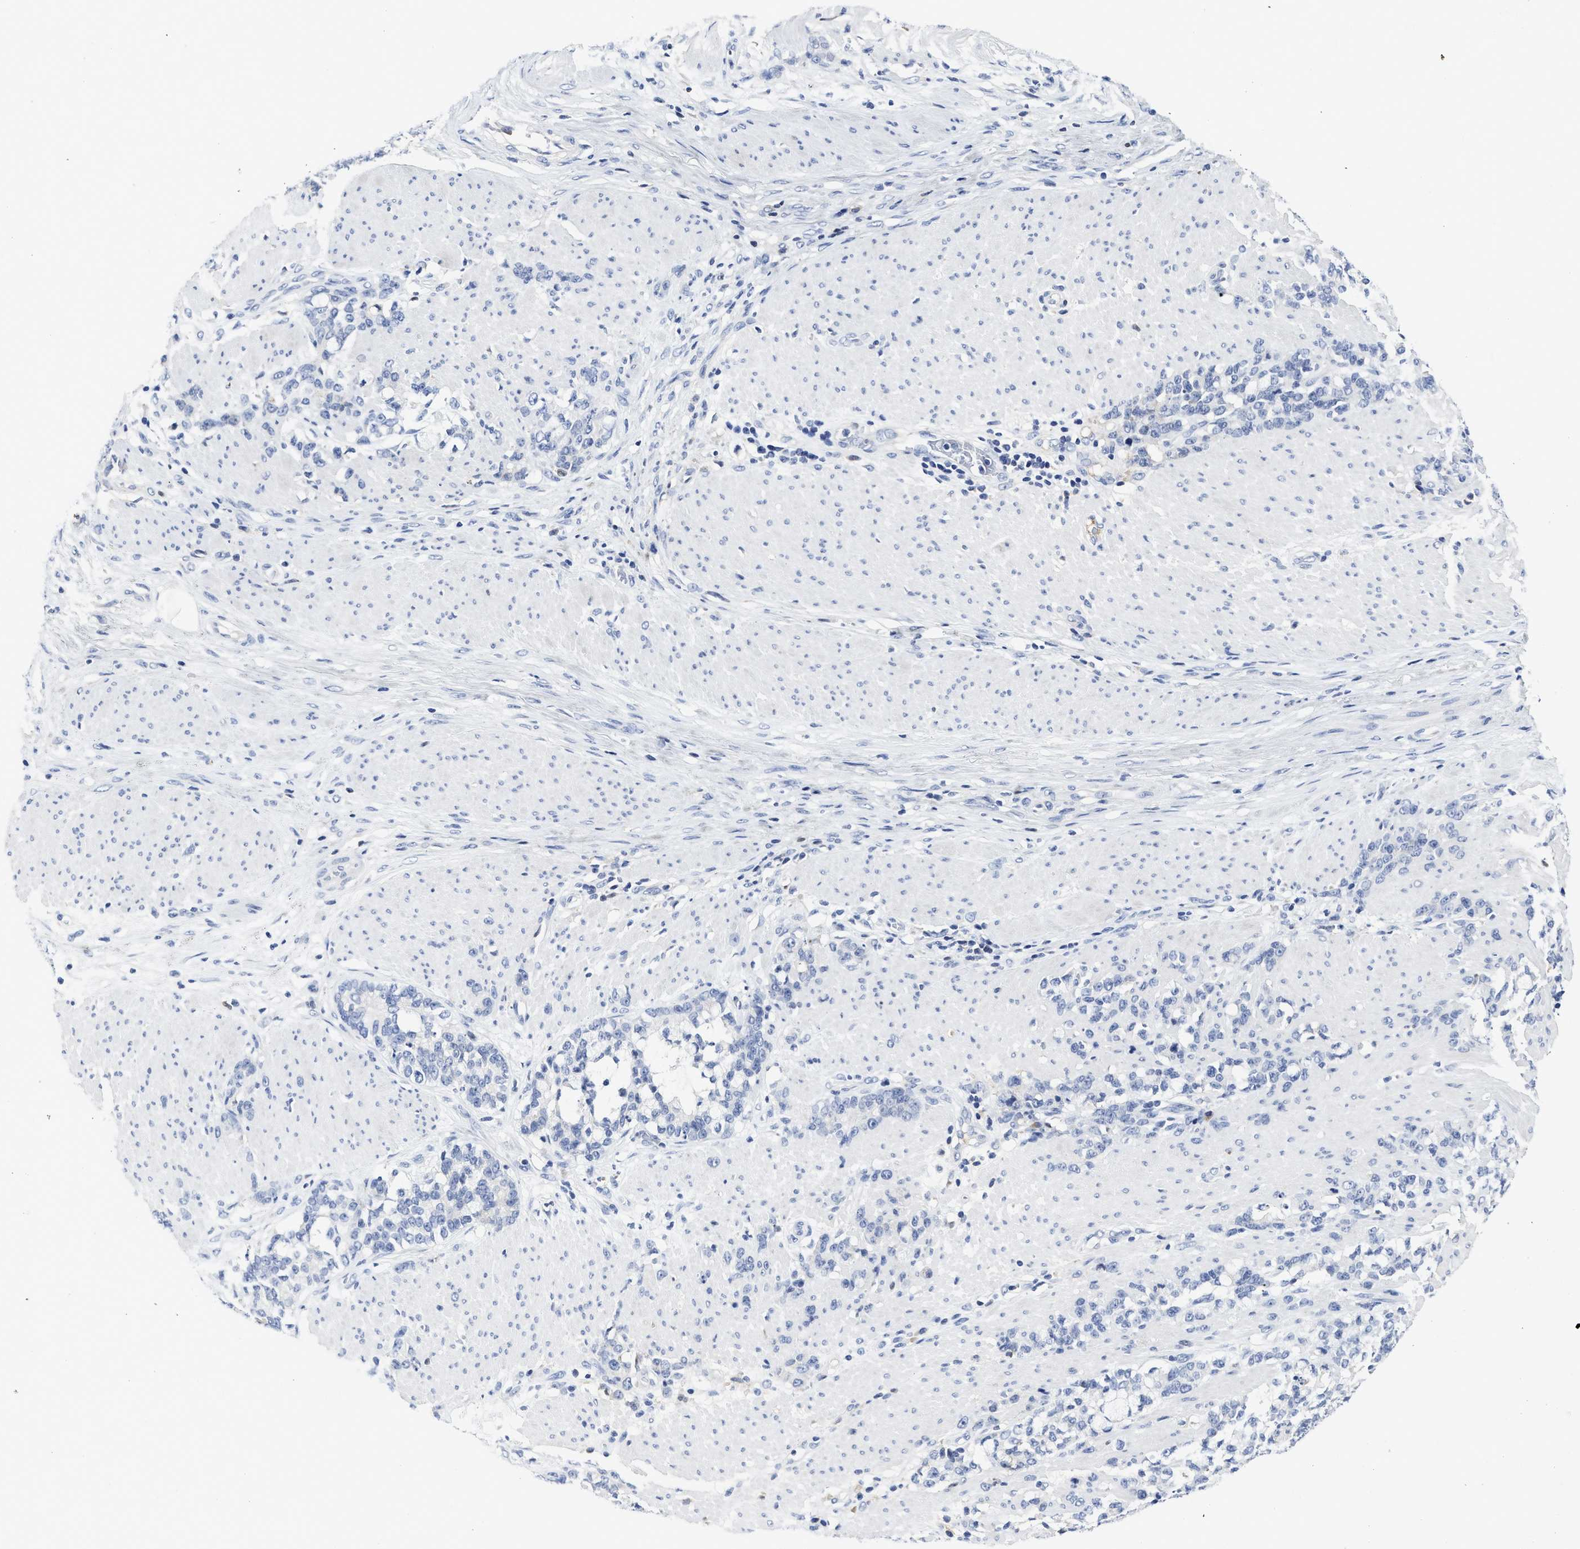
{"staining": {"intensity": "negative", "quantity": "none", "location": "none"}, "tissue": "stomach cancer", "cell_type": "Tumor cells", "image_type": "cancer", "snomed": [{"axis": "morphology", "description": "Adenocarcinoma, NOS"}, {"axis": "topography", "description": "Stomach, lower"}], "caption": "Stomach adenocarcinoma was stained to show a protein in brown. There is no significant expression in tumor cells.", "gene": "C2", "patient": {"sex": "male", "age": 88}}